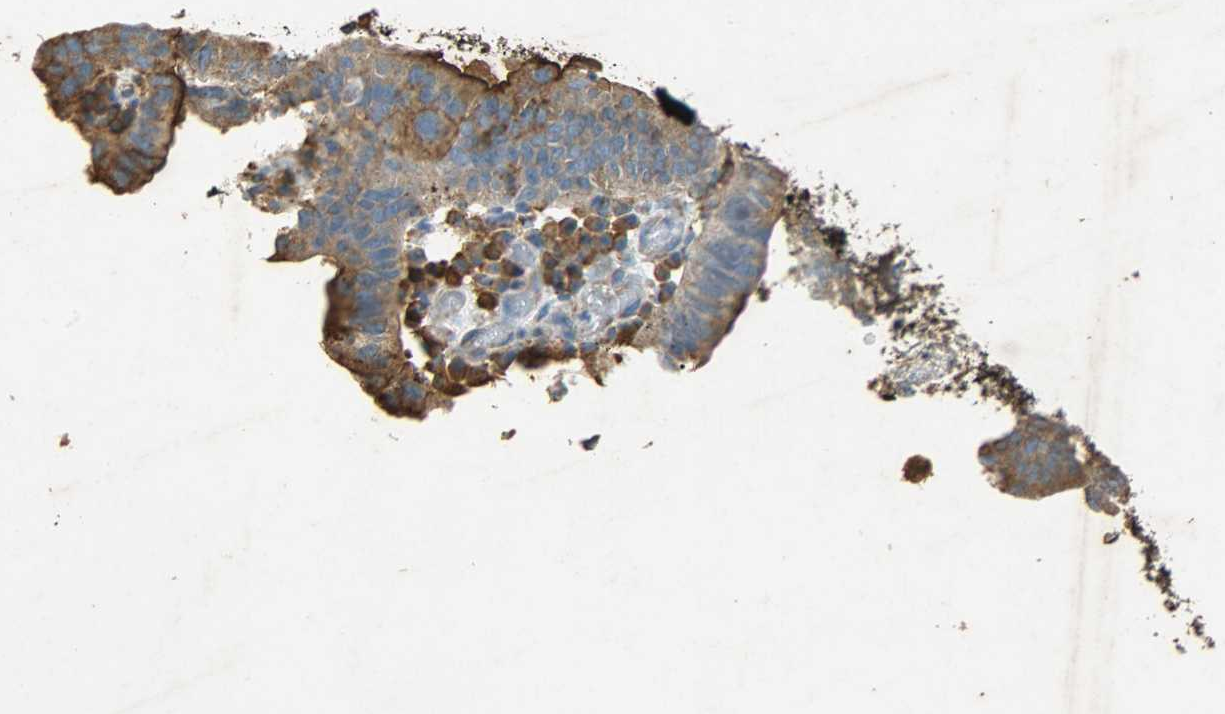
{"staining": {"intensity": "strong", "quantity": "25%-75%", "location": "cytoplasmic/membranous"}, "tissue": "stomach cancer", "cell_type": "Tumor cells", "image_type": "cancer", "snomed": [{"axis": "morphology", "description": "Adenocarcinoma, NOS"}, {"axis": "topography", "description": "Stomach"}], "caption": "Stomach cancer tissue exhibits strong cytoplasmic/membranous staining in about 25%-75% of tumor cells", "gene": "HSPA5", "patient": {"sex": "male", "age": 59}}